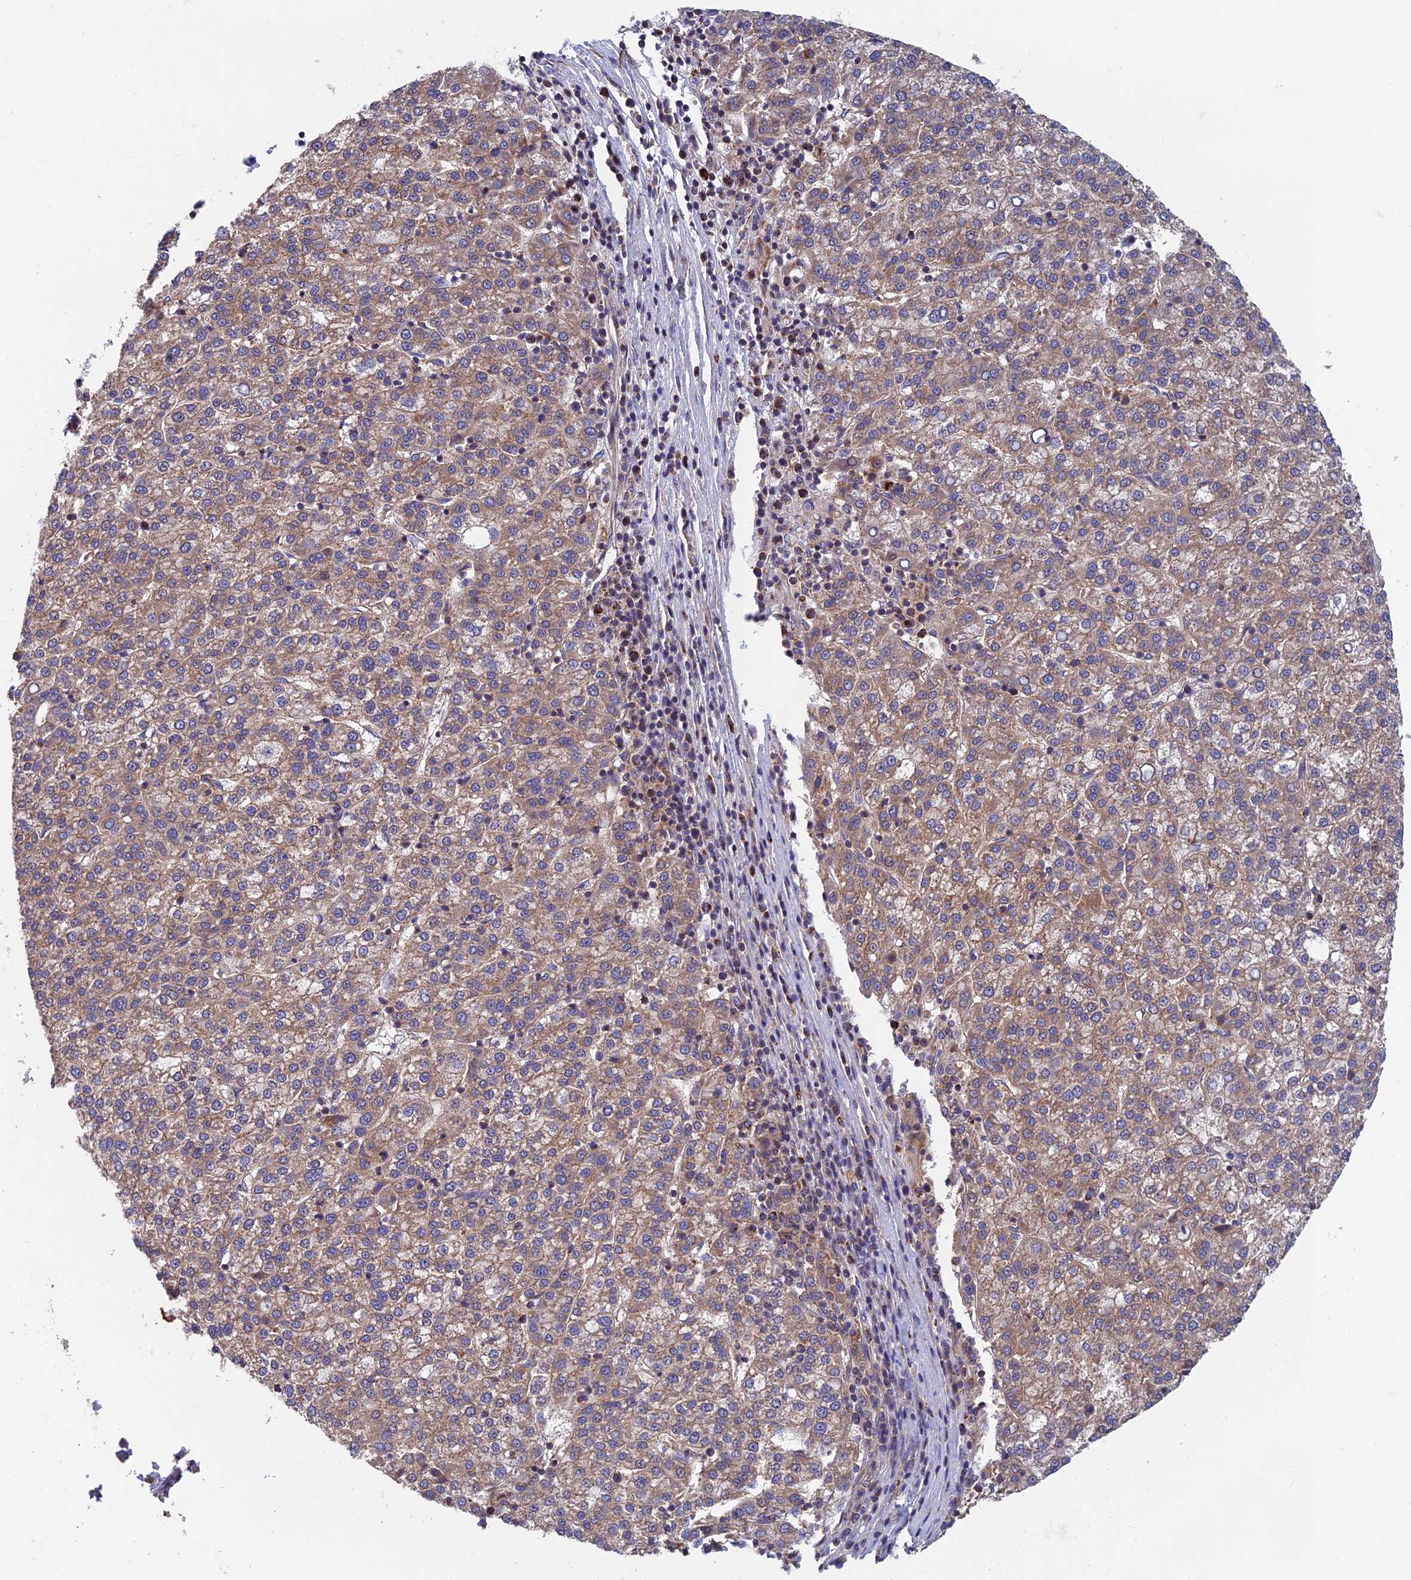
{"staining": {"intensity": "moderate", "quantity": ">75%", "location": "cytoplasmic/membranous"}, "tissue": "liver cancer", "cell_type": "Tumor cells", "image_type": "cancer", "snomed": [{"axis": "morphology", "description": "Carcinoma, Hepatocellular, NOS"}, {"axis": "topography", "description": "Liver"}], "caption": "Moderate cytoplasmic/membranous expression for a protein is identified in approximately >75% of tumor cells of hepatocellular carcinoma (liver) using immunohistochemistry (IHC).", "gene": "MRPS9", "patient": {"sex": "female", "age": 58}}